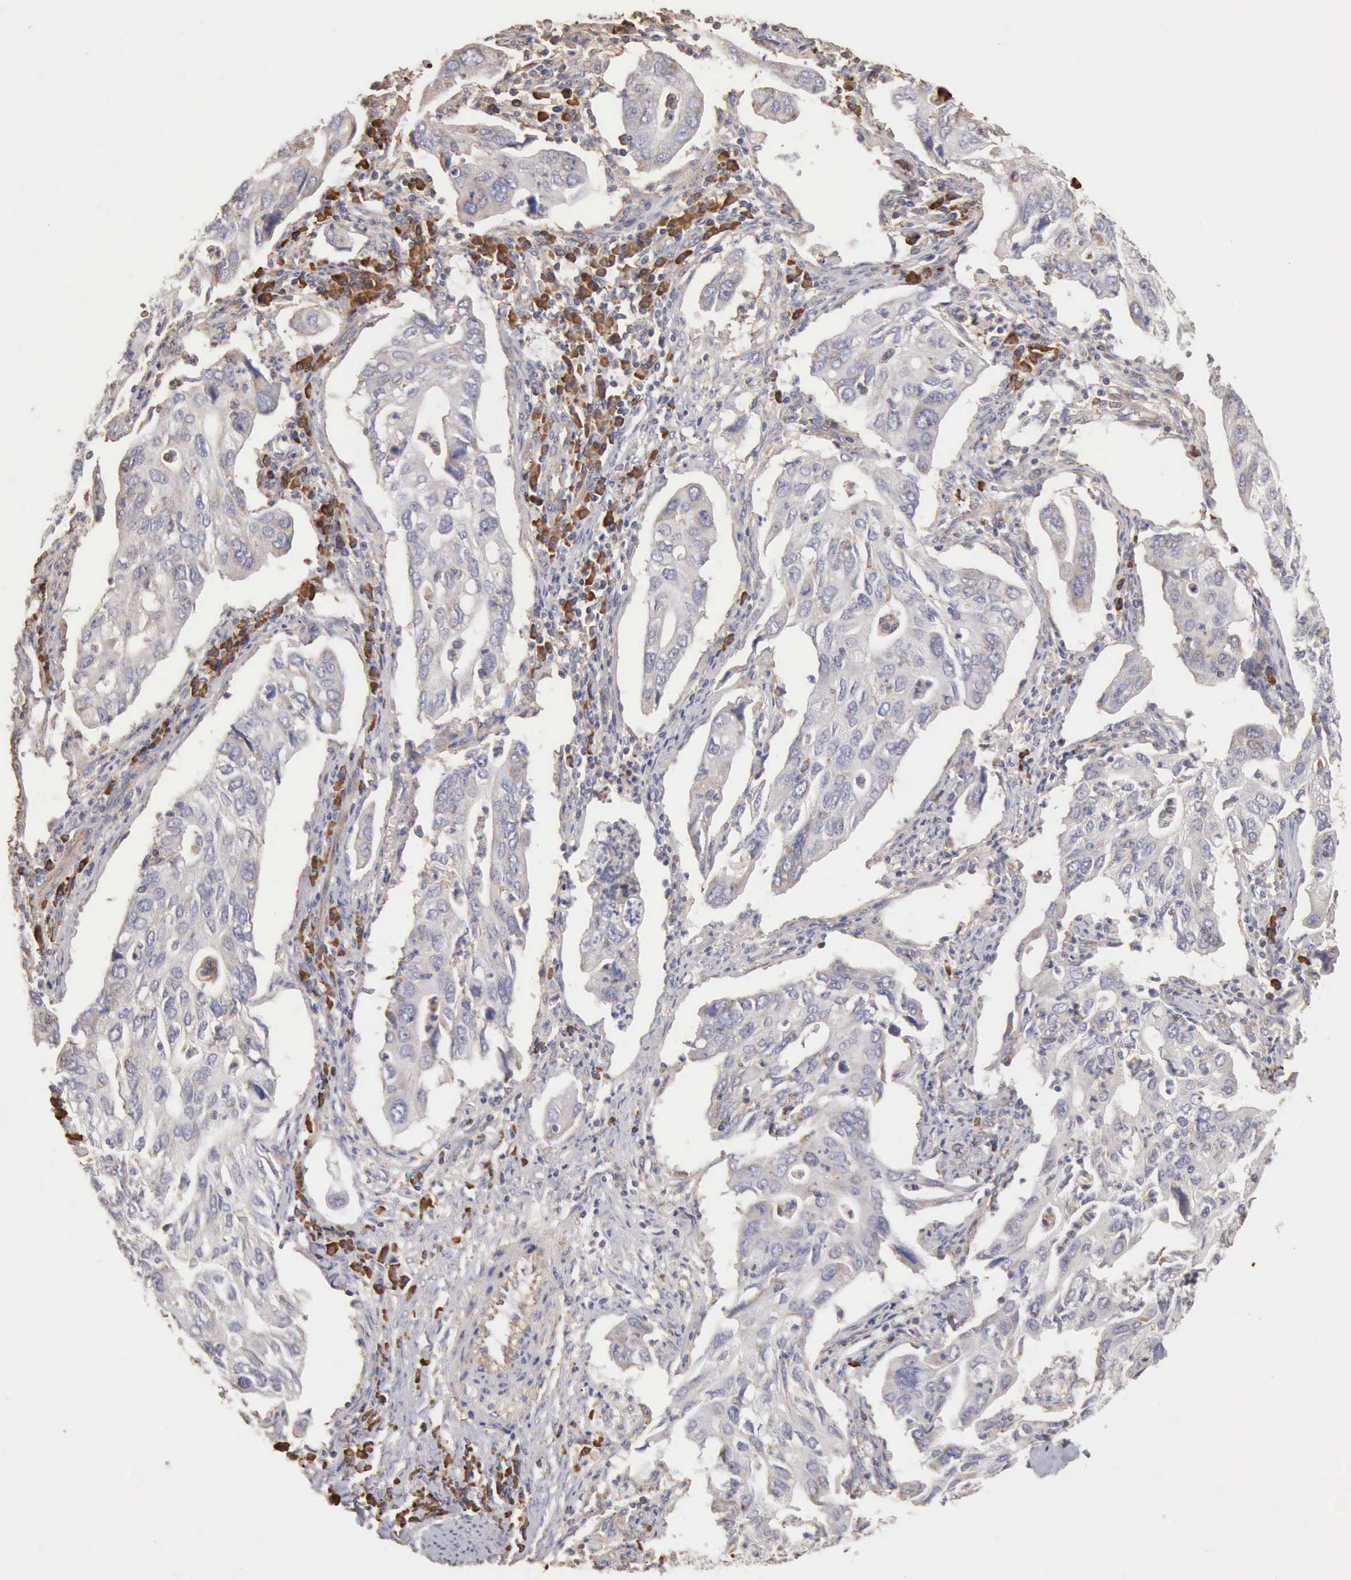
{"staining": {"intensity": "negative", "quantity": "none", "location": "none"}, "tissue": "lung cancer", "cell_type": "Tumor cells", "image_type": "cancer", "snomed": [{"axis": "morphology", "description": "Adenocarcinoma, NOS"}, {"axis": "topography", "description": "Lung"}], "caption": "IHC micrograph of adenocarcinoma (lung) stained for a protein (brown), which exhibits no expression in tumor cells.", "gene": "GPR101", "patient": {"sex": "male", "age": 48}}